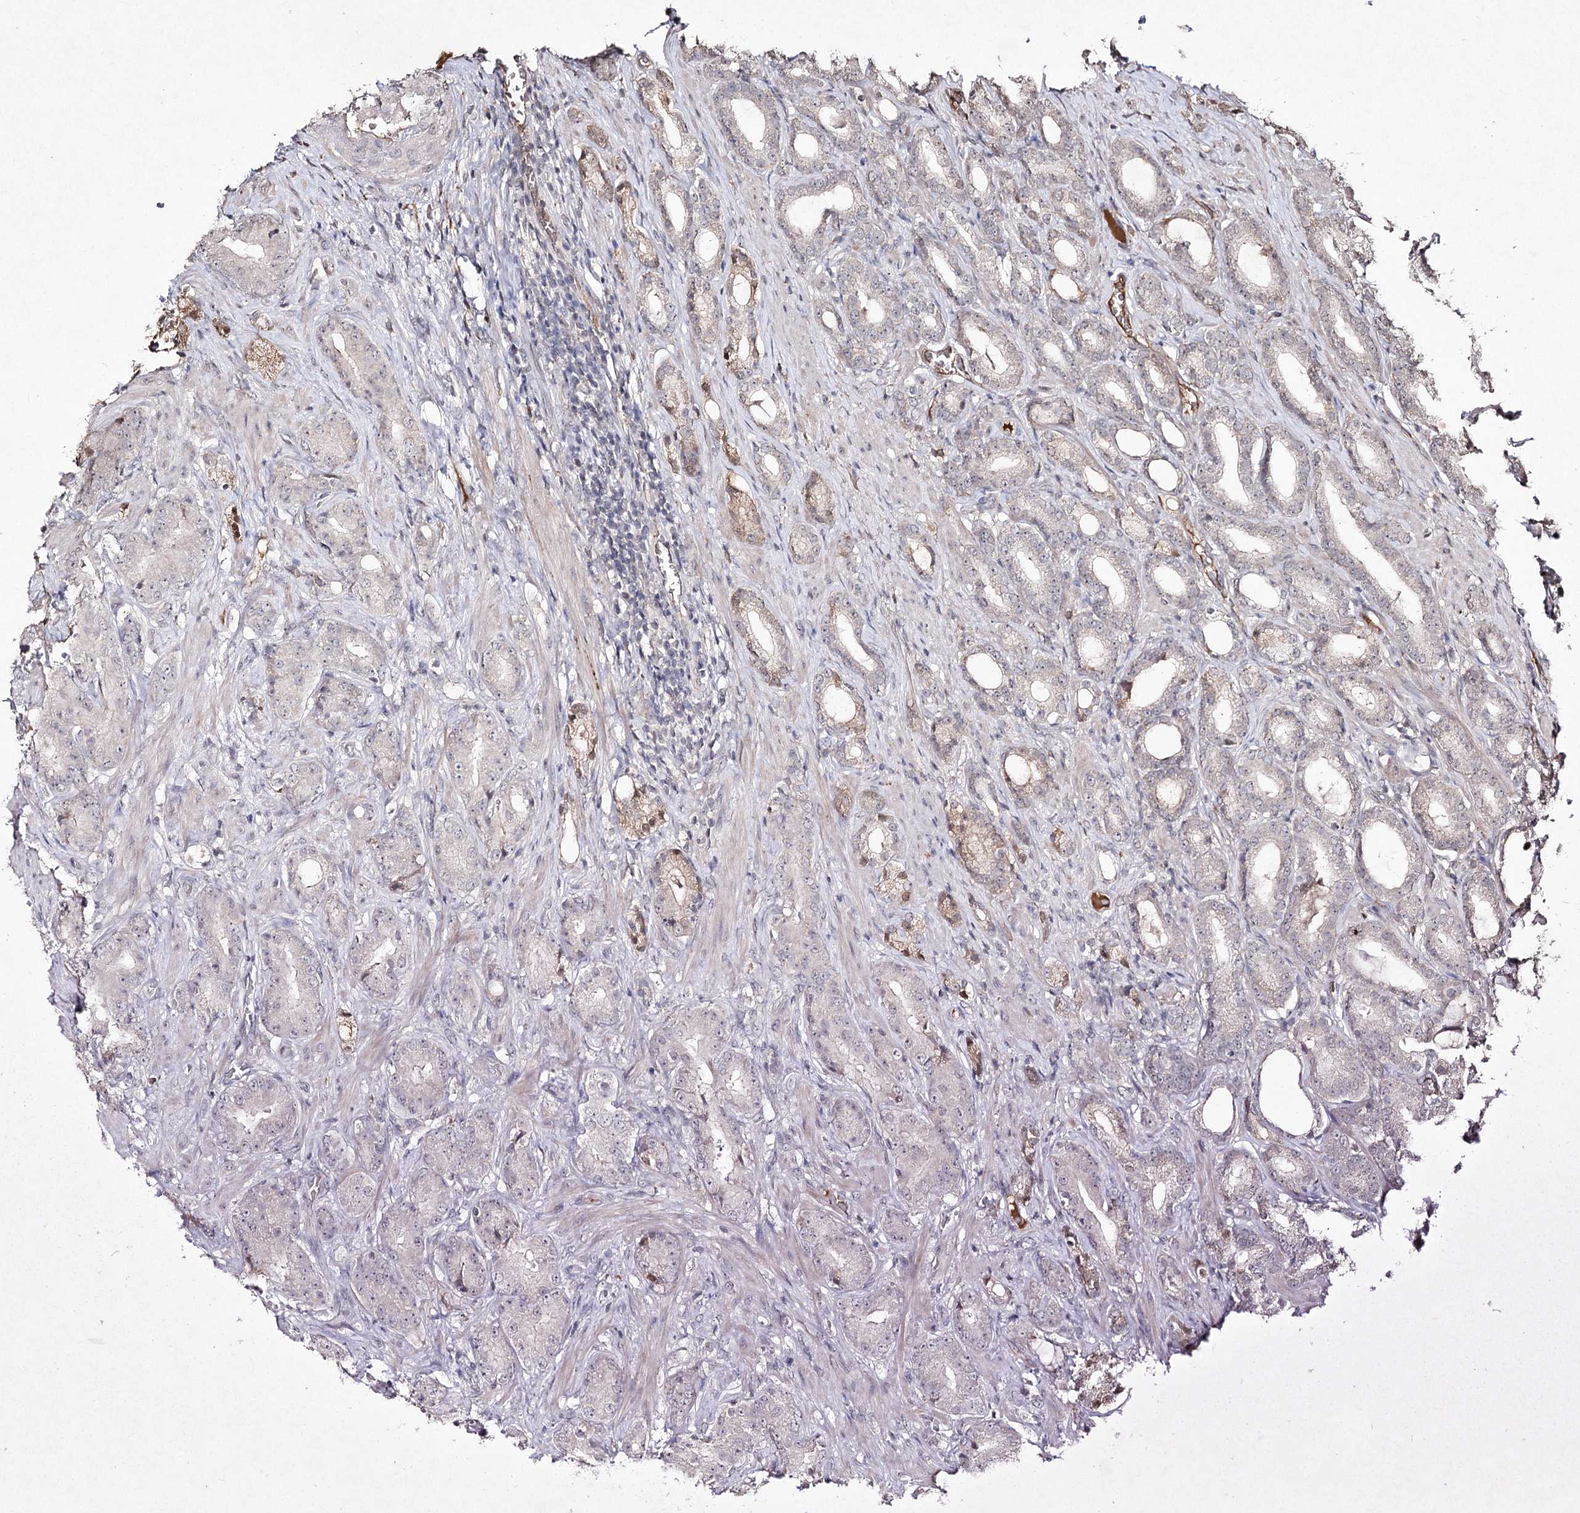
{"staining": {"intensity": "negative", "quantity": "none", "location": "none"}, "tissue": "prostate cancer", "cell_type": "Tumor cells", "image_type": "cancer", "snomed": [{"axis": "morphology", "description": "Adenocarcinoma, Low grade"}, {"axis": "topography", "description": "Prostate"}], "caption": "Tumor cells are negative for brown protein staining in adenocarcinoma (low-grade) (prostate).", "gene": "SYNGR3", "patient": {"sex": "male", "age": 71}}